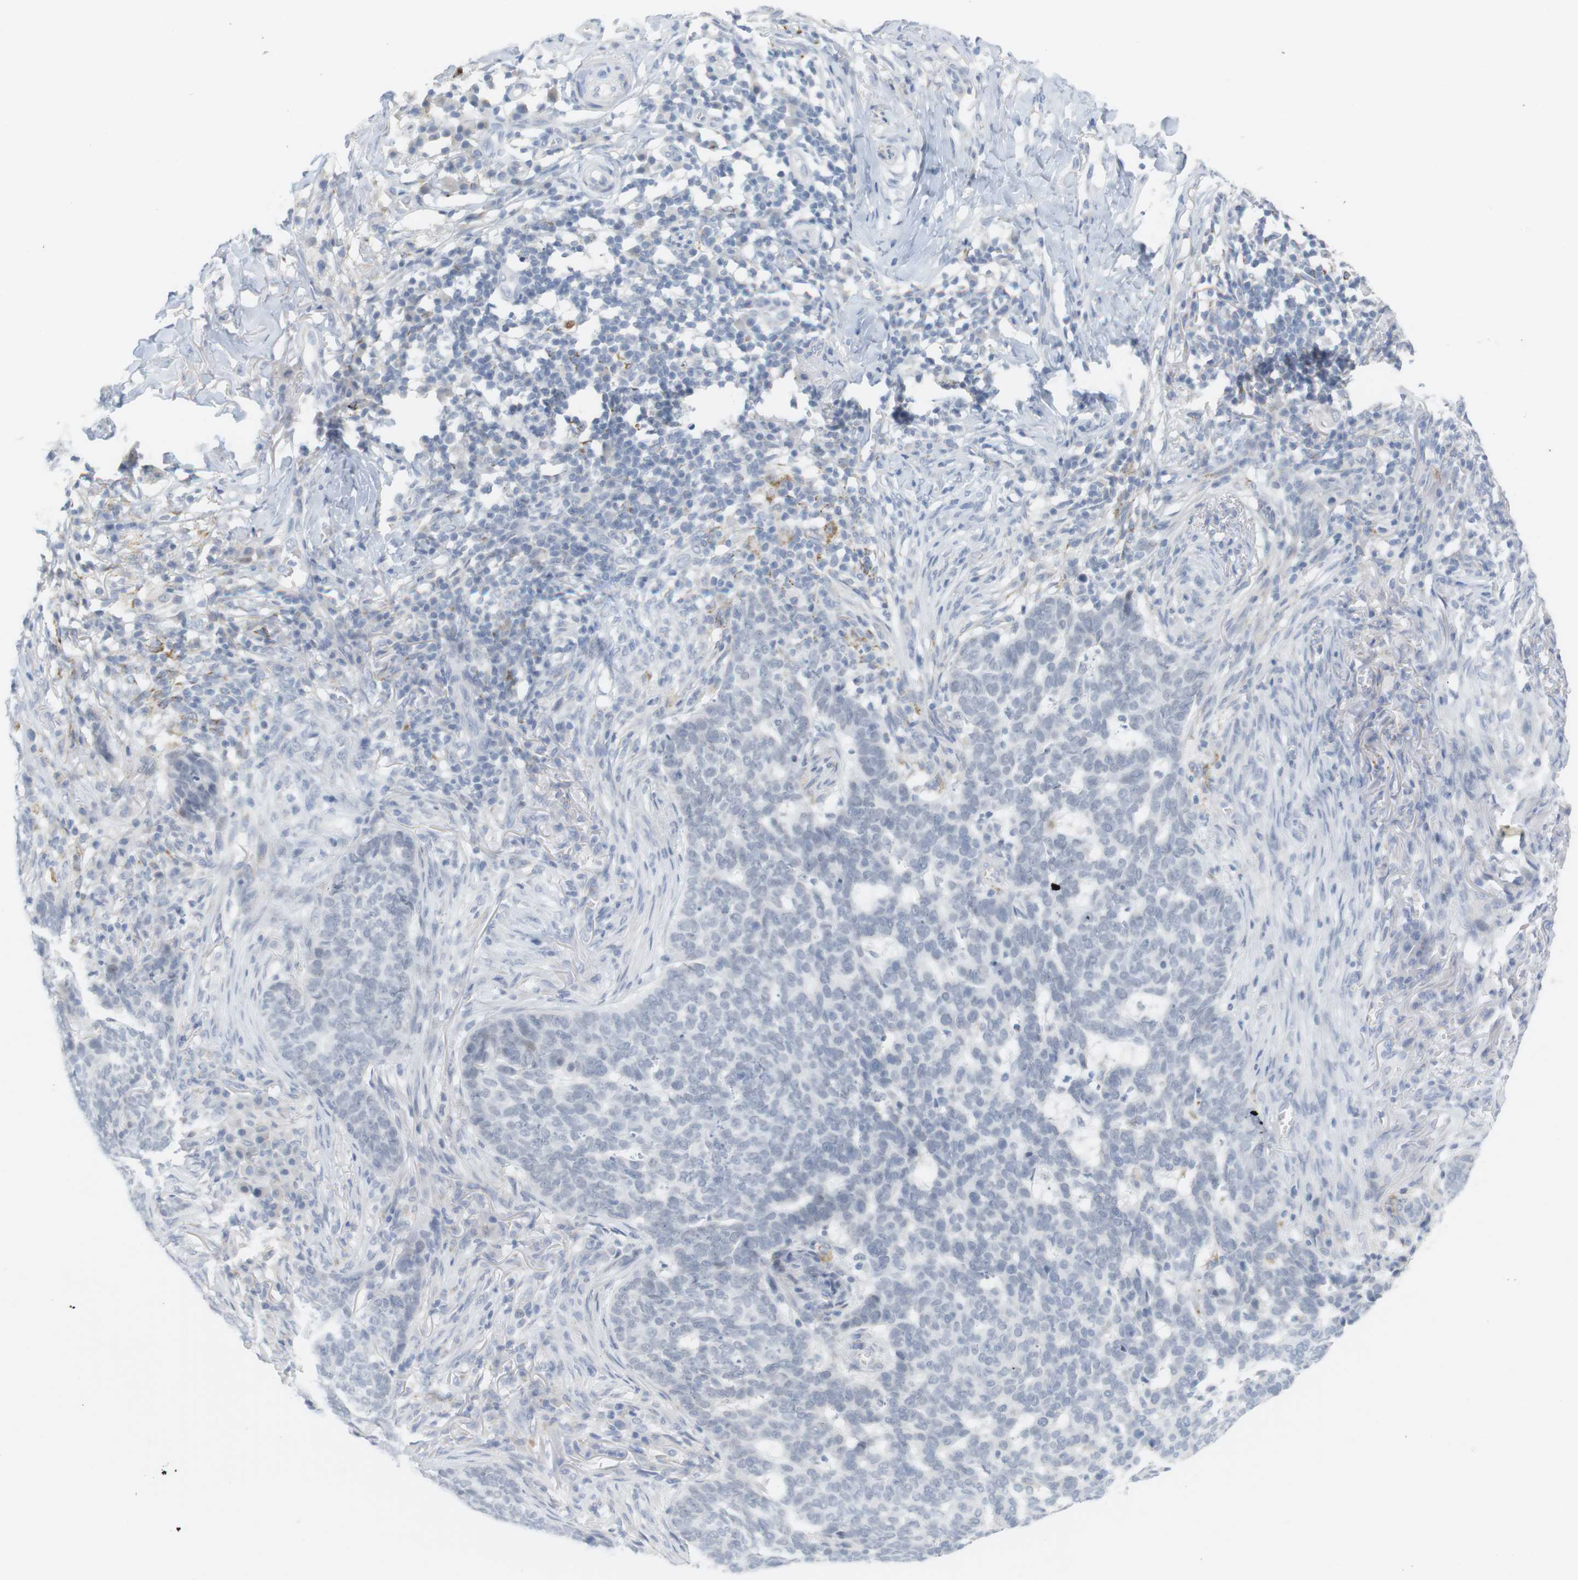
{"staining": {"intensity": "negative", "quantity": "none", "location": "none"}, "tissue": "skin cancer", "cell_type": "Tumor cells", "image_type": "cancer", "snomed": [{"axis": "morphology", "description": "Basal cell carcinoma"}, {"axis": "topography", "description": "Skin"}], "caption": "Immunohistochemical staining of human skin basal cell carcinoma reveals no significant staining in tumor cells. The staining is performed using DAB (3,3'-diaminobenzidine) brown chromogen with nuclei counter-stained in using hematoxylin.", "gene": "YIPF1", "patient": {"sex": "male", "age": 85}}